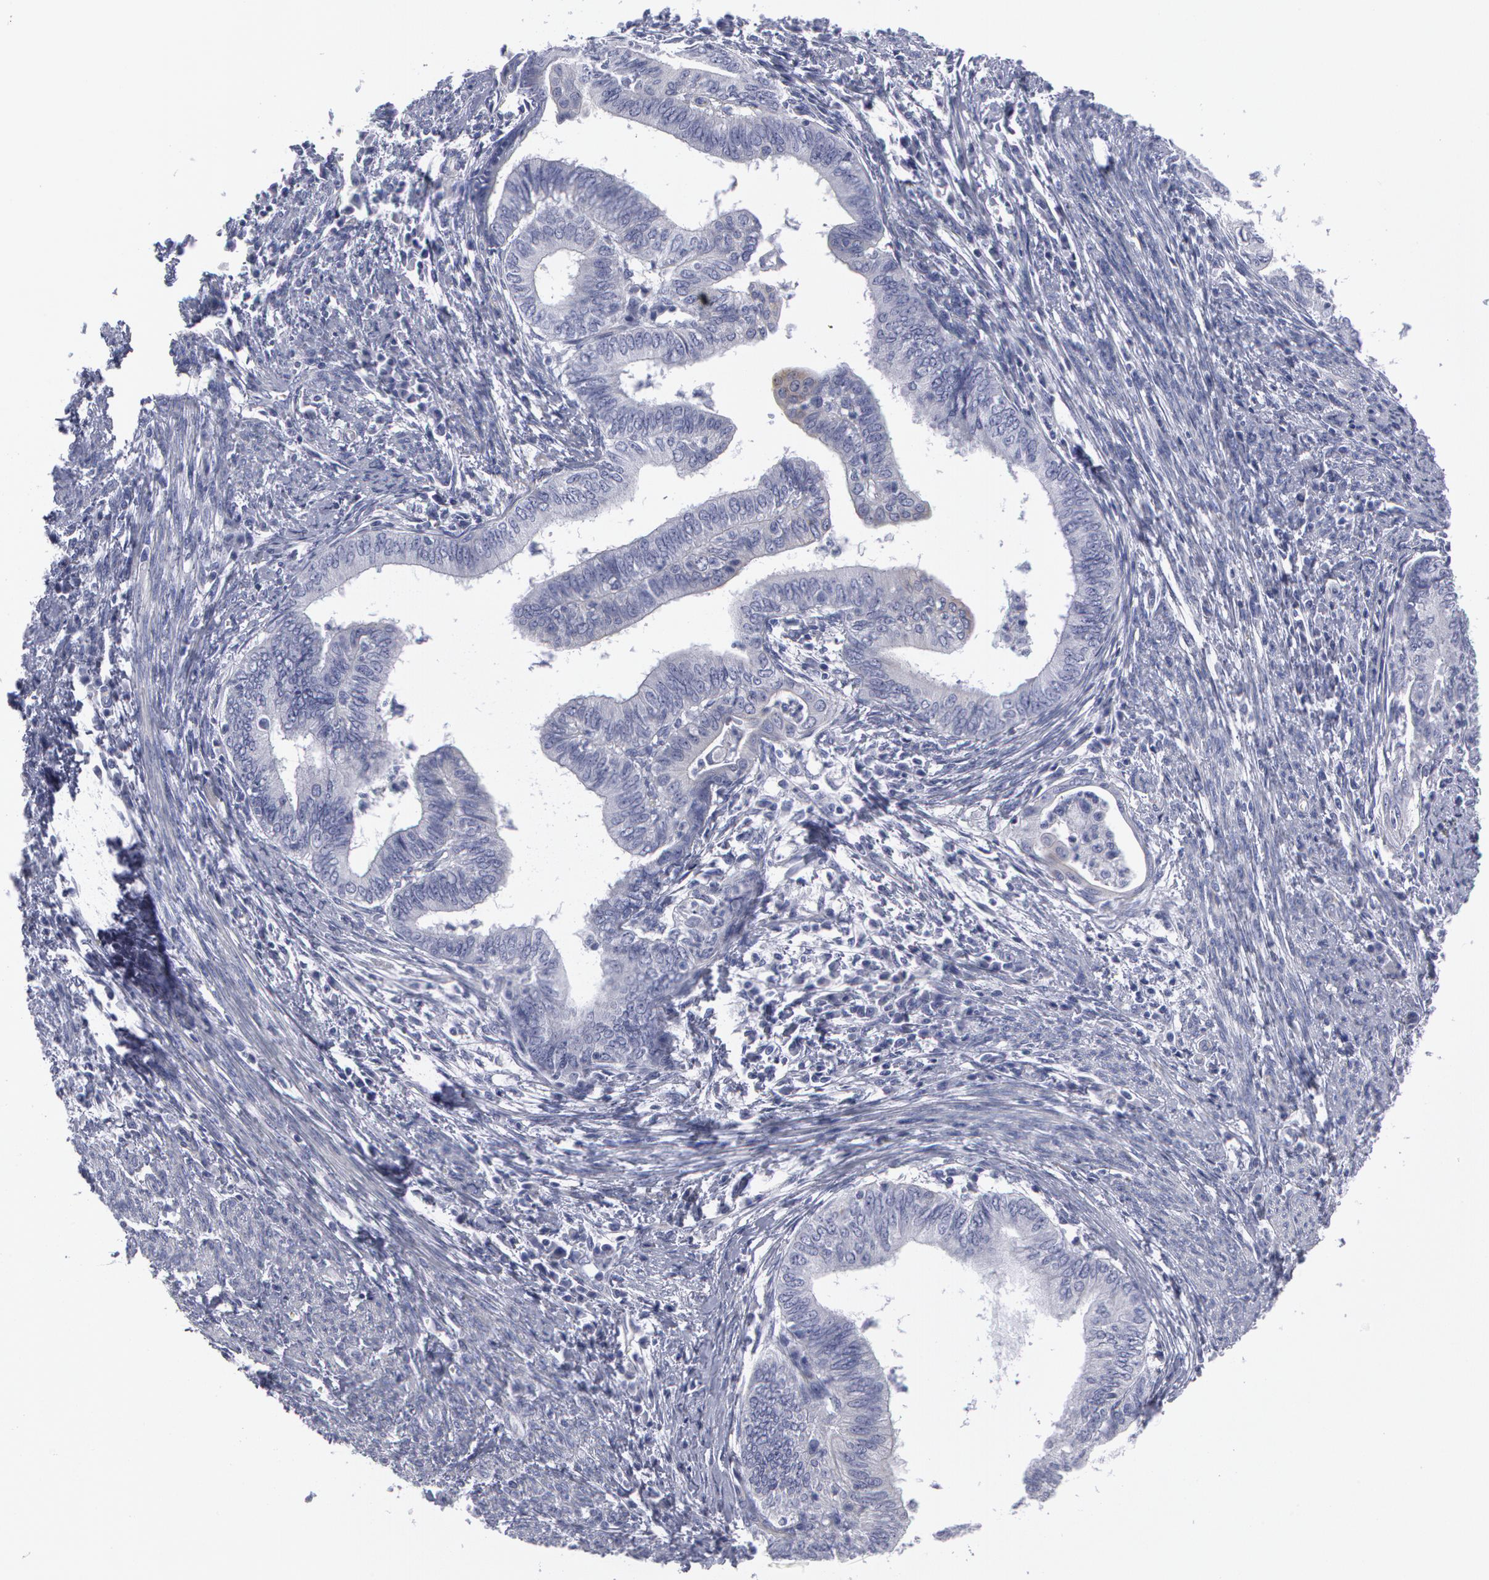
{"staining": {"intensity": "negative", "quantity": "none", "location": "none"}, "tissue": "endometrial cancer", "cell_type": "Tumor cells", "image_type": "cancer", "snomed": [{"axis": "morphology", "description": "Adenocarcinoma, NOS"}, {"axis": "topography", "description": "Endometrium"}], "caption": "Immunohistochemical staining of endometrial adenocarcinoma reveals no significant expression in tumor cells. Brightfield microscopy of IHC stained with DAB (brown) and hematoxylin (blue), captured at high magnification.", "gene": "SMC1B", "patient": {"sex": "female", "age": 66}}